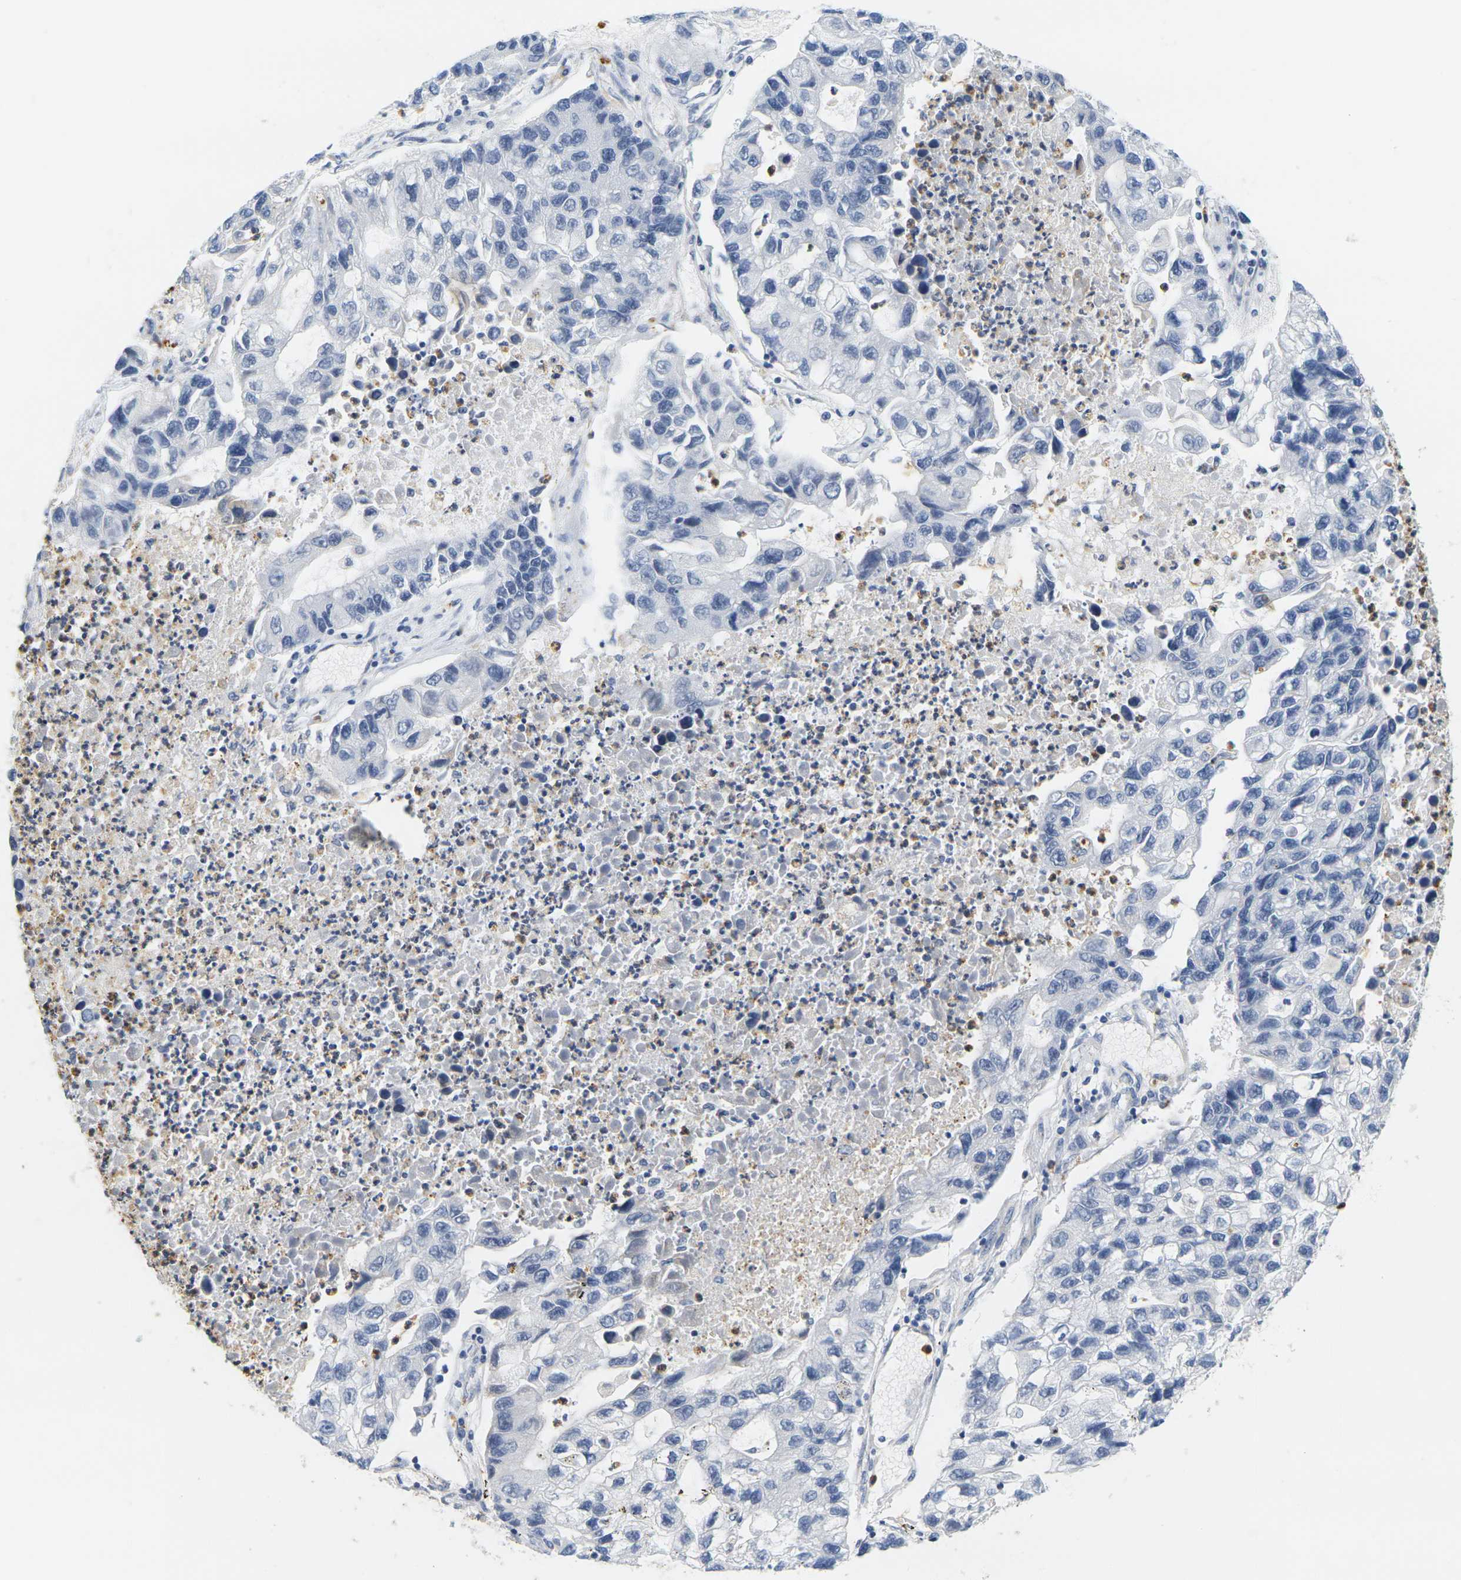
{"staining": {"intensity": "negative", "quantity": "none", "location": "none"}, "tissue": "lung cancer", "cell_type": "Tumor cells", "image_type": "cancer", "snomed": [{"axis": "morphology", "description": "Adenocarcinoma, NOS"}, {"axis": "topography", "description": "Lung"}], "caption": "Immunohistochemical staining of lung cancer reveals no significant expression in tumor cells.", "gene": "KLK5", "patient": {"sex": "female", "age": 51}}